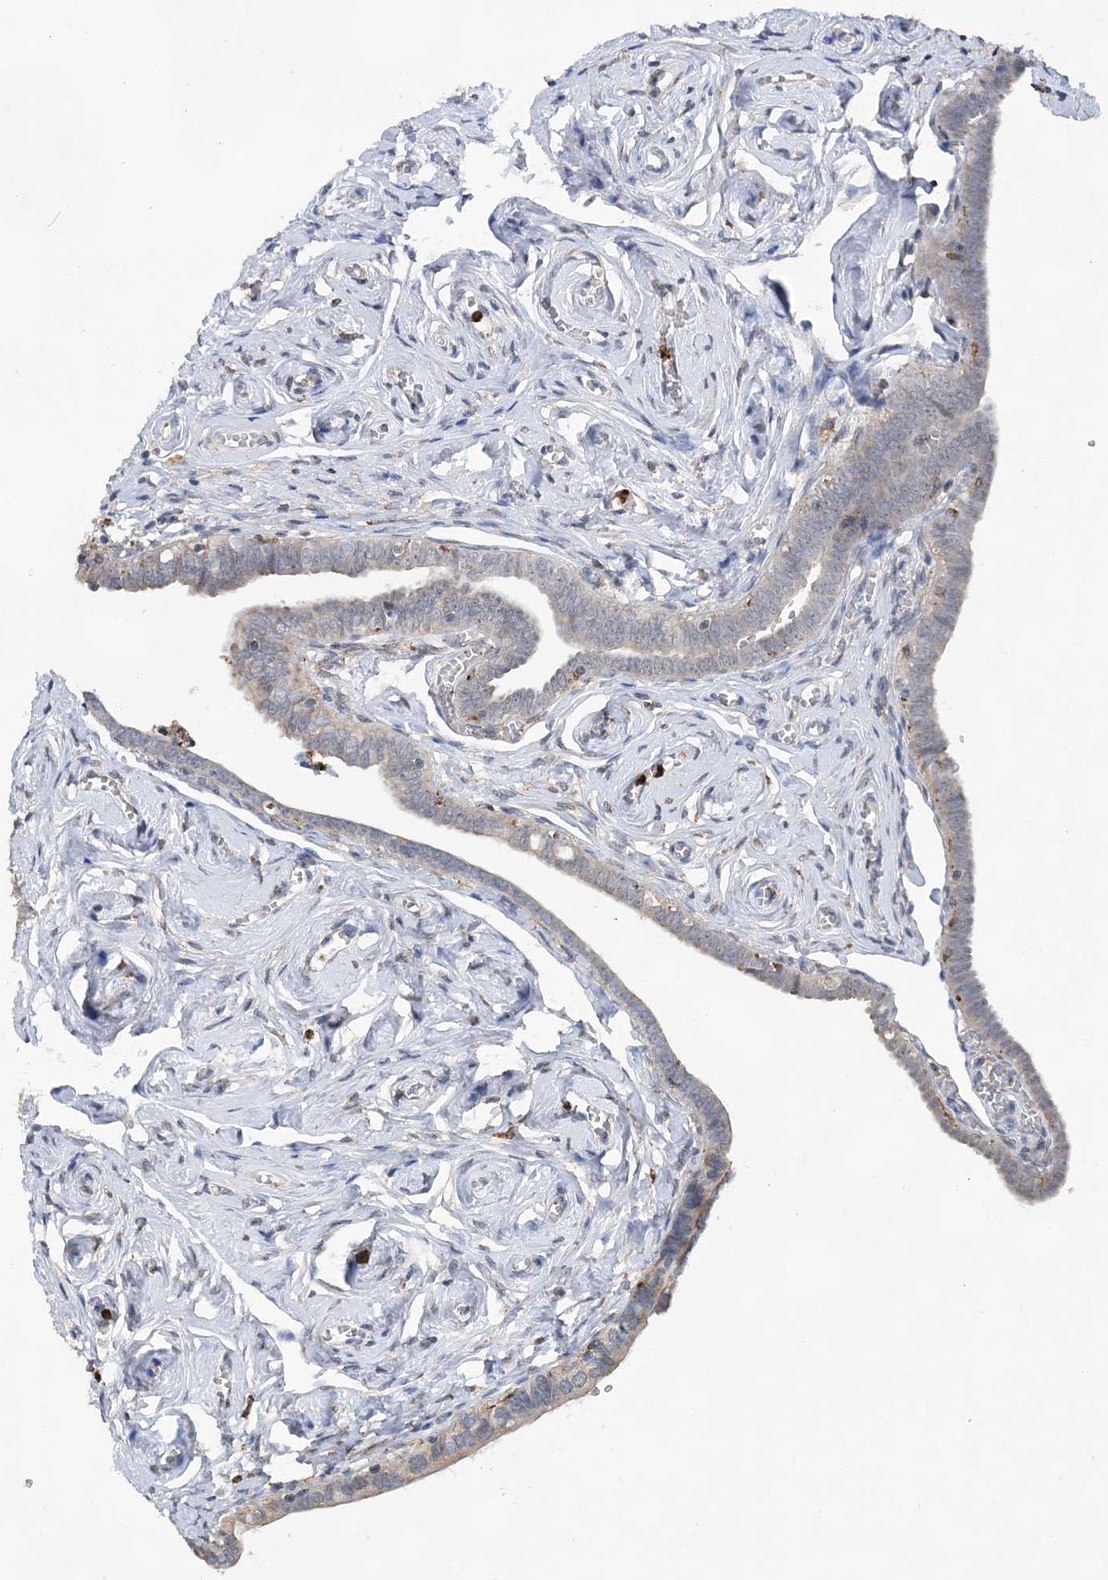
{"staining": {"intensity": "moderate", "quantity": "25%-75%", "location": "cytoplasmic/membranous"}, "tissue": "fallopian tube", "cell_type": "Glandular cells", "image_type": "normal", "snomed": [{"axis": "morphology", "description": "Normal tissue, NOS"}, {"axis": "topography", "description": "Fallopian tube"}], "caption": "This micrograph displays benign fallopian tube stained with immunohistochemistry to label a protein in brown. The cytoplasmic/membranous of glandular cells show moderate positivity for the protein. Nuclei are counter-stained blue.", "gene": "WDR12", "patient": {"sex": "female", "age": 71}}